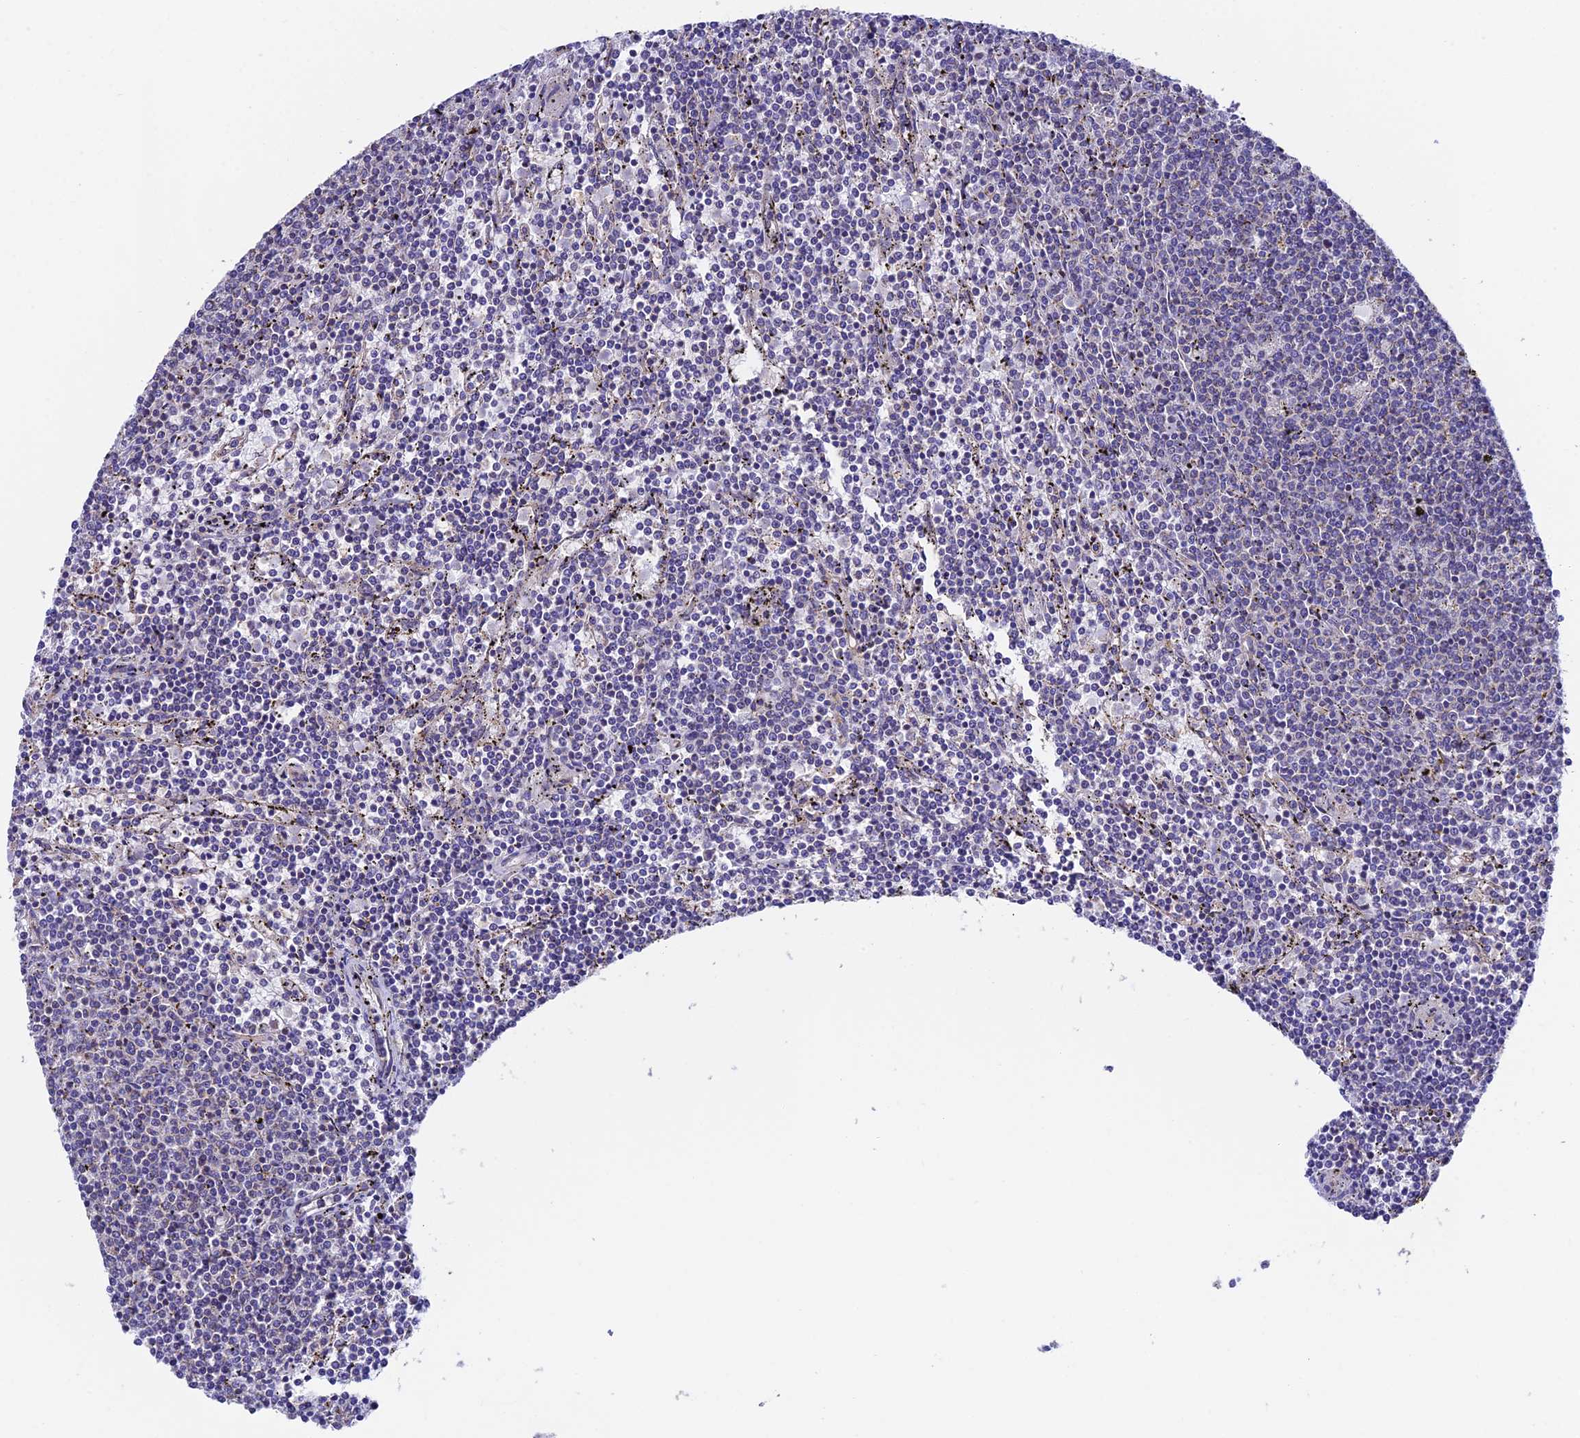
{"staining": {"intensity": "negative", "quantity": "none", "location": "none"}, "tissue": "lymphoma", "cell_type": "Tumor cells", "image_type": "cancer", "snomed": [{"axis": "morphology", "description": "Malignant lymphoma, non-Hodgkin's type, Low grade"}, {"axis": "topography", "description": "Spleen"}], "caption": "Low-grade malignant lymphoma, non-Hodgkin's type was stained to show a protein in brown. There is no significant expression in tumor cells. (DAB (3,3'-diaminobenzidine) immunohistochemistry, high magnification).", "gene": "QRFP", "patient": {"sex": "female", "age": 50}}